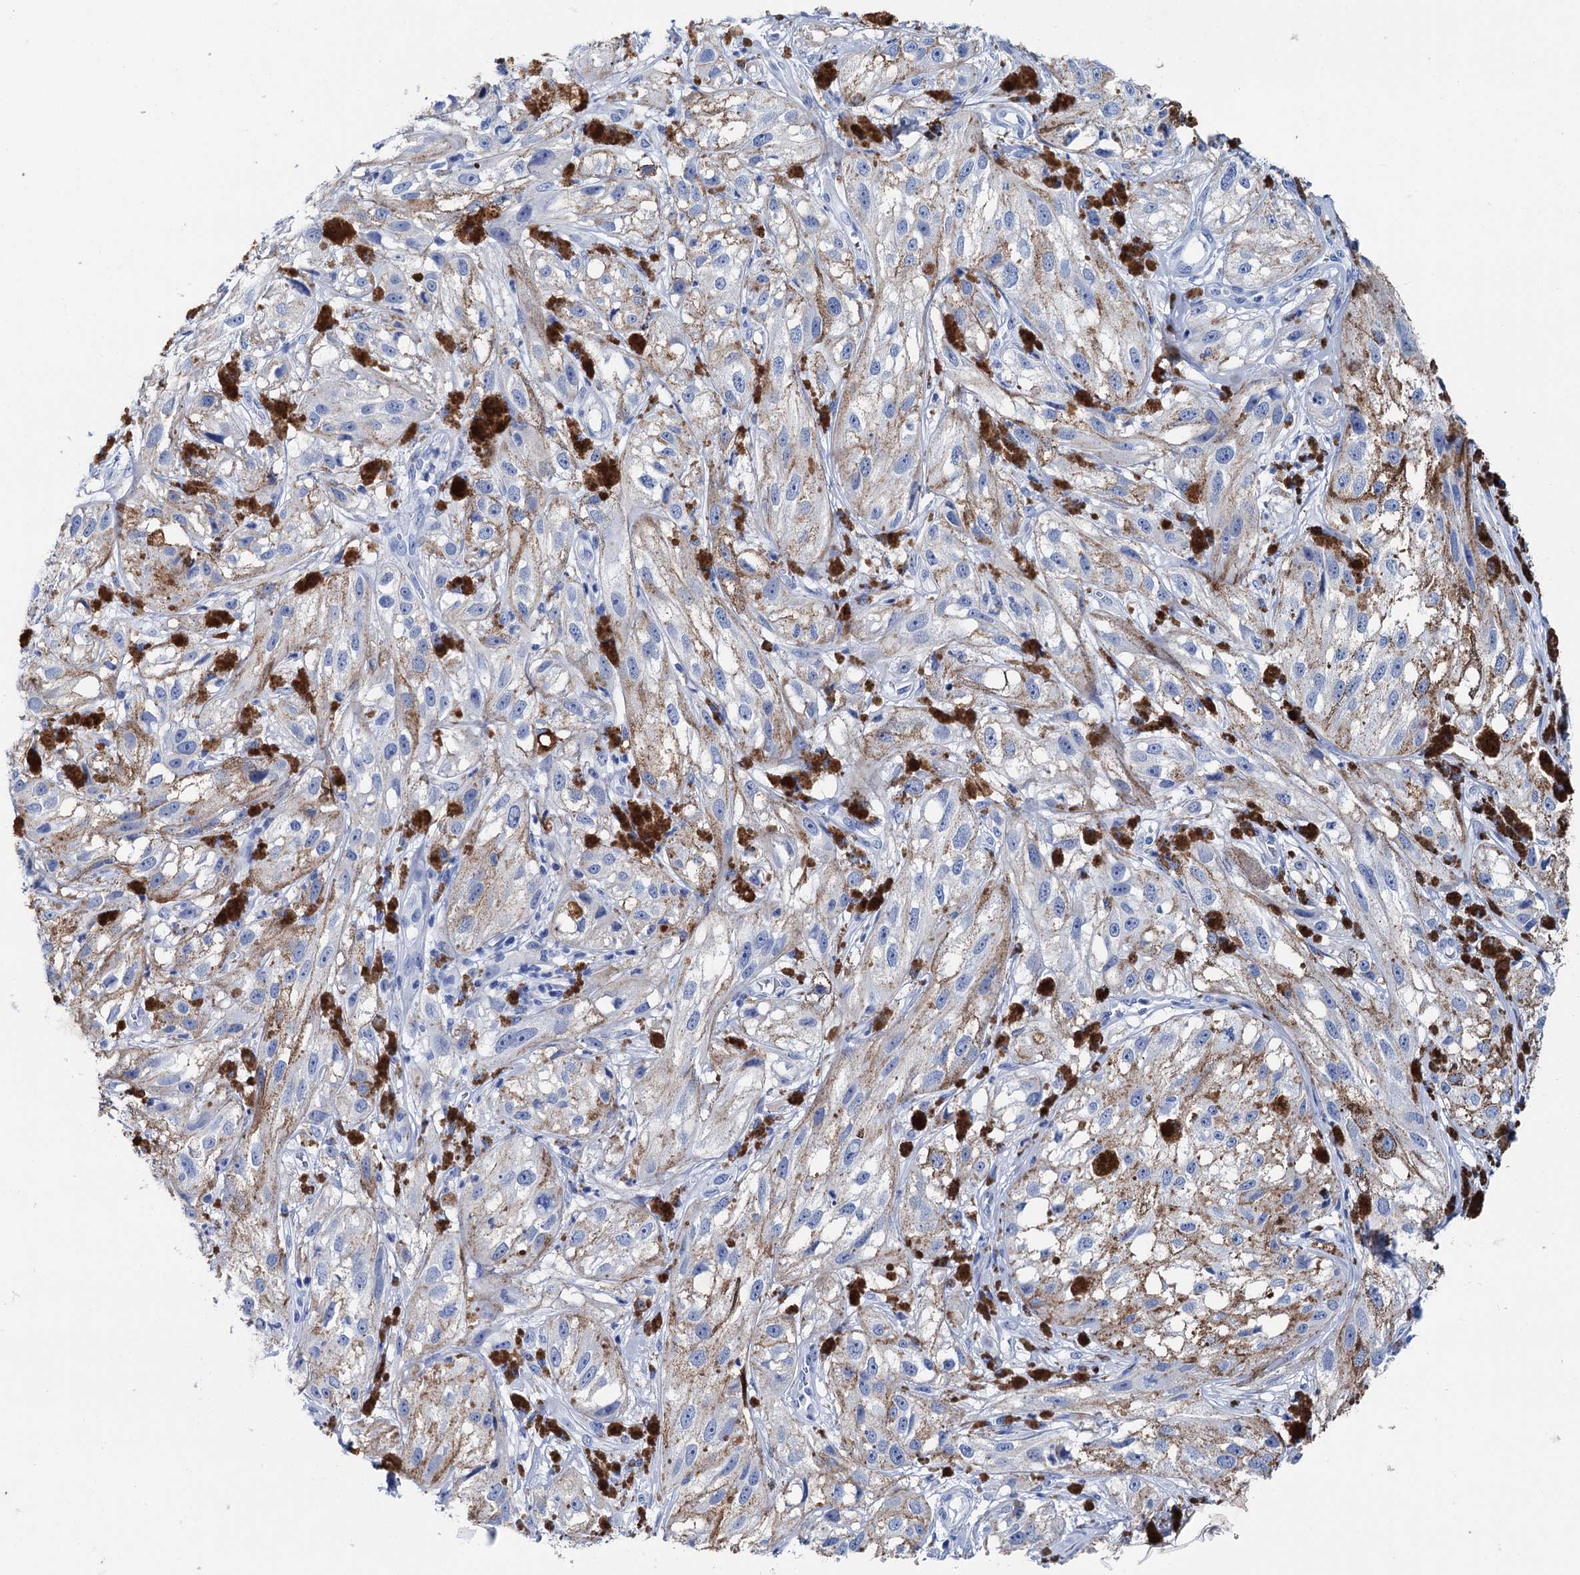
{"staining": {"intensity": "negative", "quantity": "none", "location": "none"}, "tissue": "melanoma", "cell_type": "Tumor cells", "image_type": "cancer", "snomed": [{"axis": "morphology", "description": "Malignant melanoma, NOS"}, {"axis": "topography", "description": "Skin"}], "caption": "Tumor cells are negative for protein expression in human melanoma.", "gene": "BRINP1", "patient": {"sex": "male", "age": 88}}